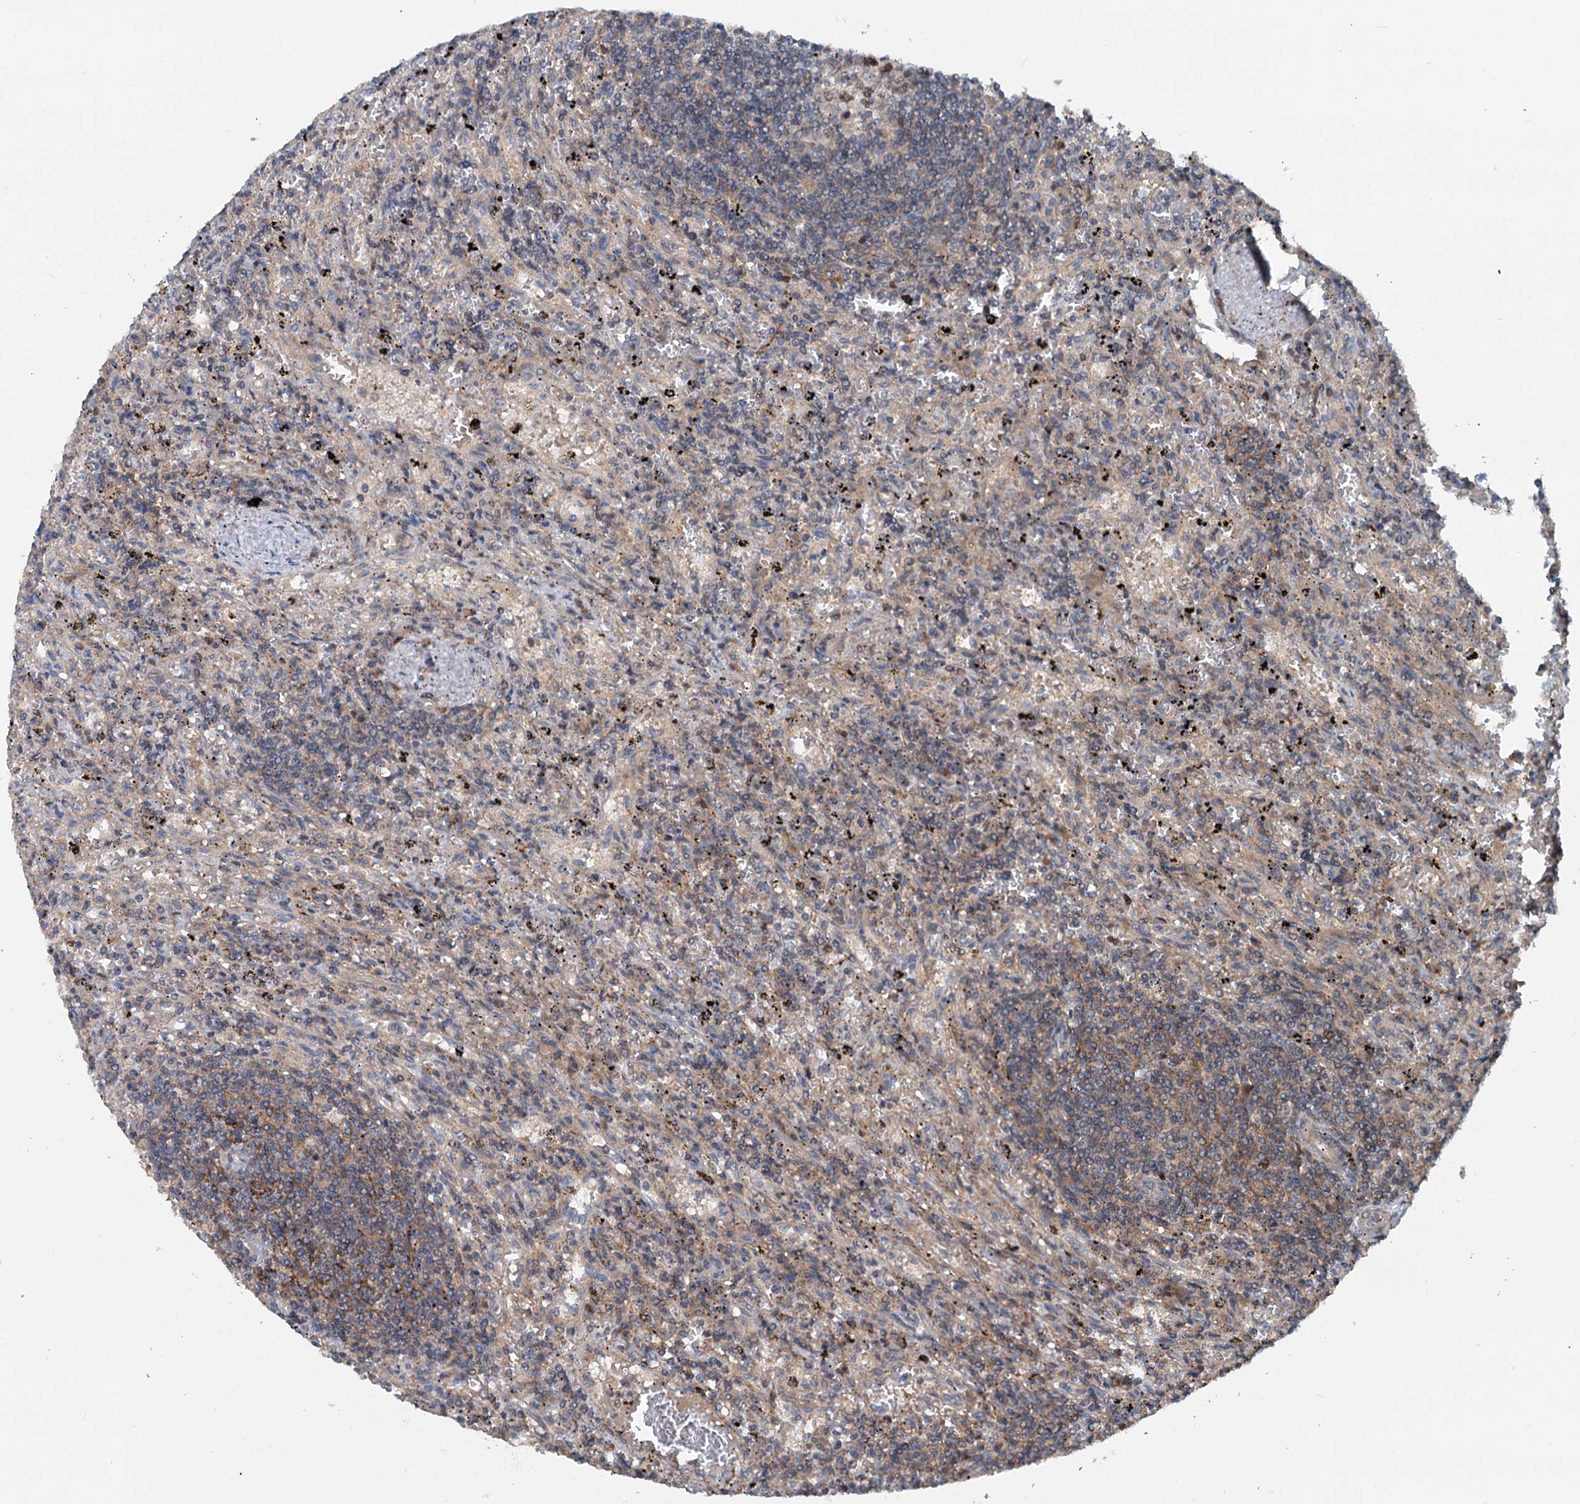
{"staining": {"intensity": "moderate", "quantity": "<25%", "location": "cytoplasmic/membranous"}, "tissue": "lymphoma", "cell_type": "Tumor cells", "image_type": "cancer", "snomed": [{"axis": "morphology", "description": "Malignant lymphoma, non-Hodgkin's type, Low grade"}, {"axis": "topography", "description": "Spleen"}], "caption": "Moderate cytoplasmic/membranous expression is appreciated in approximately <25% of tumor cells in lymphoma.", "gene": "TEDC1", "patient": {"sex": "male", "age": 76}}